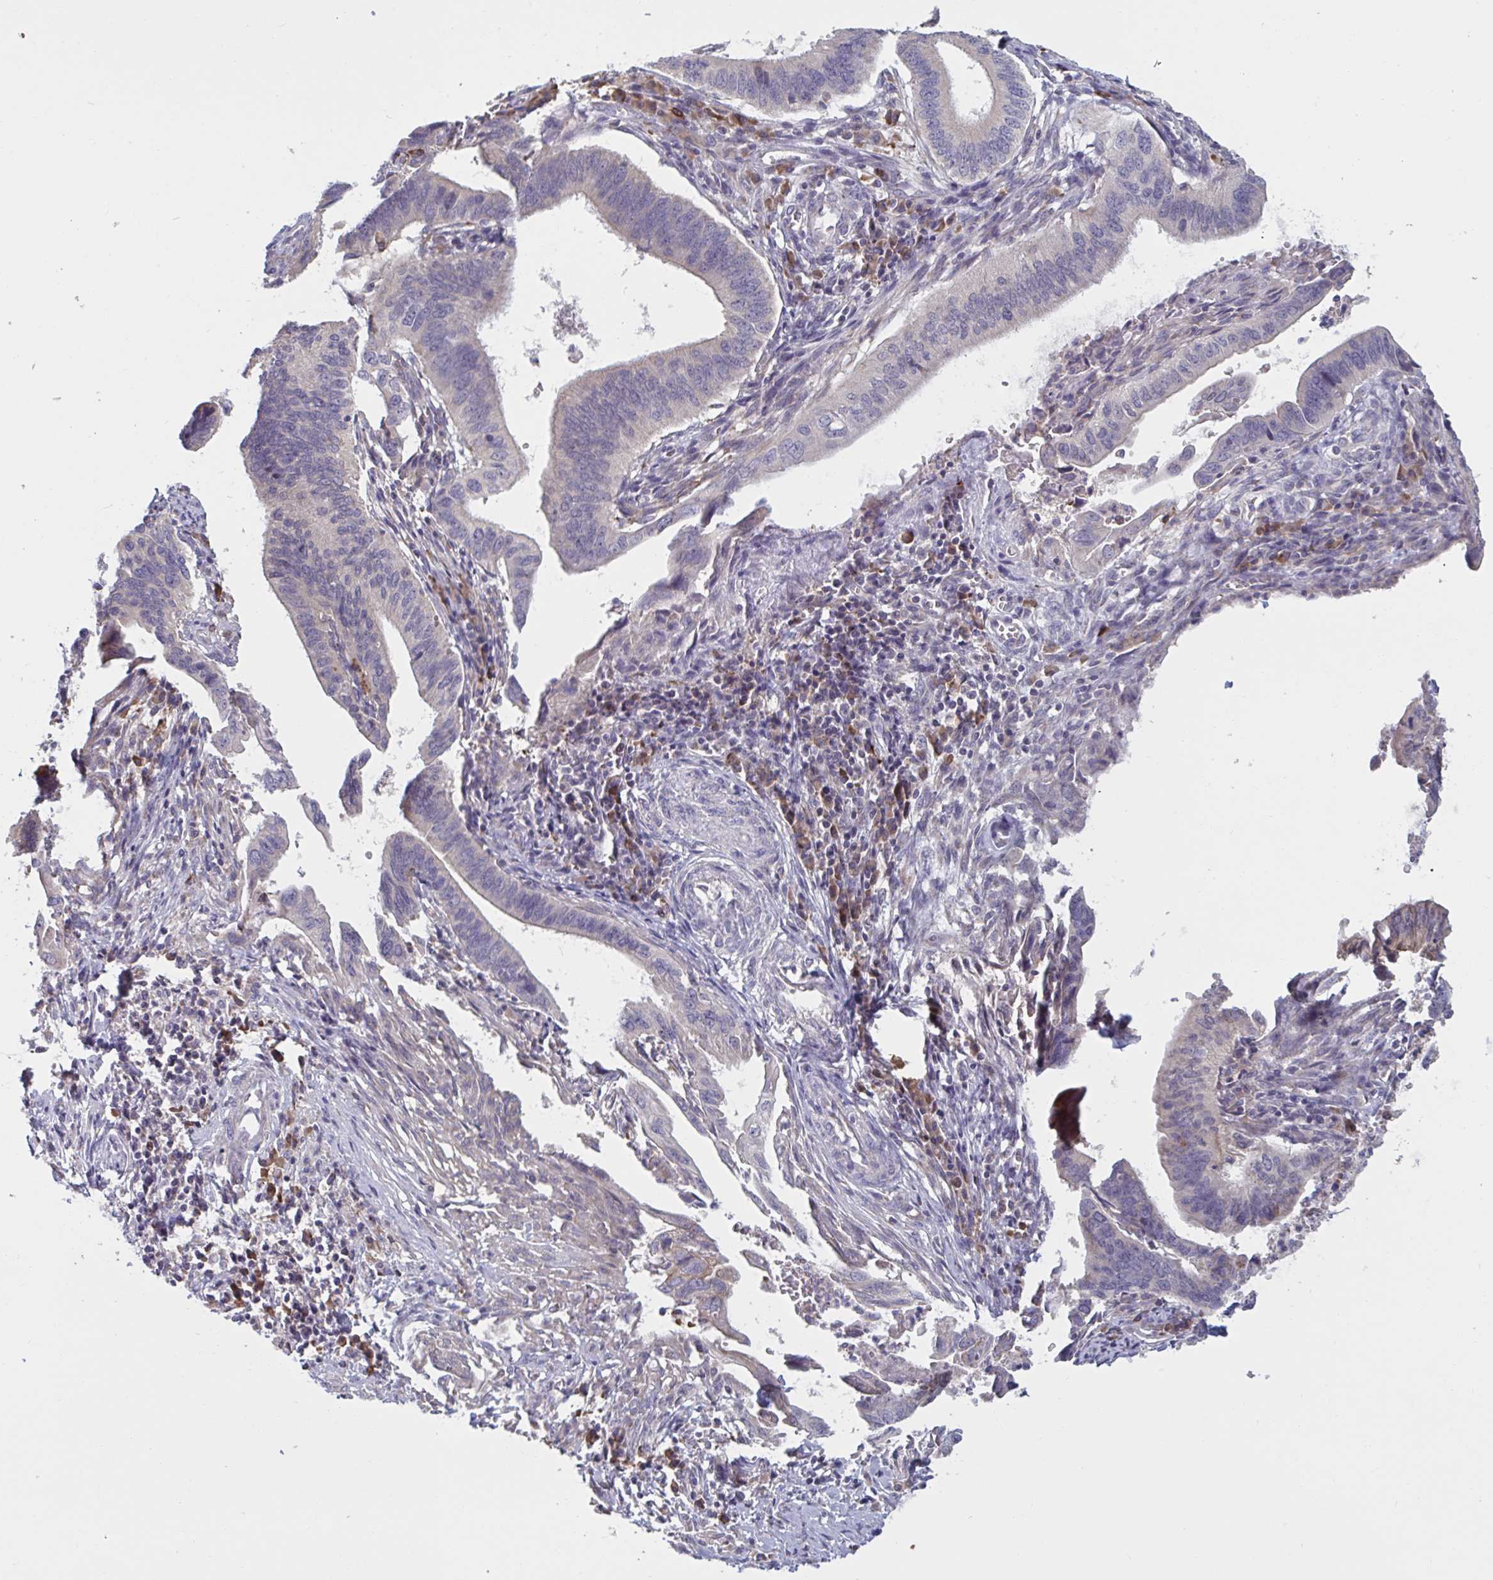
{"staining": {"intensity": "negative", "quantity": "none", "location": "none"}, "tissue": "cervical cancer", "cell_type": "Tumor cells", "image_type": "cancer", "snomed": [{"axis": "morphology", "description": "Adenocarcinoma, NOS"}, {"axis": "topography", "description": "Cervix"}], "caption": "Immunohistochemistry (IHC) of cervical cancer demonstrates no expression in tumor cells.", "gene": "CD1E", "patient": {"sex": "female", "age": 42}}